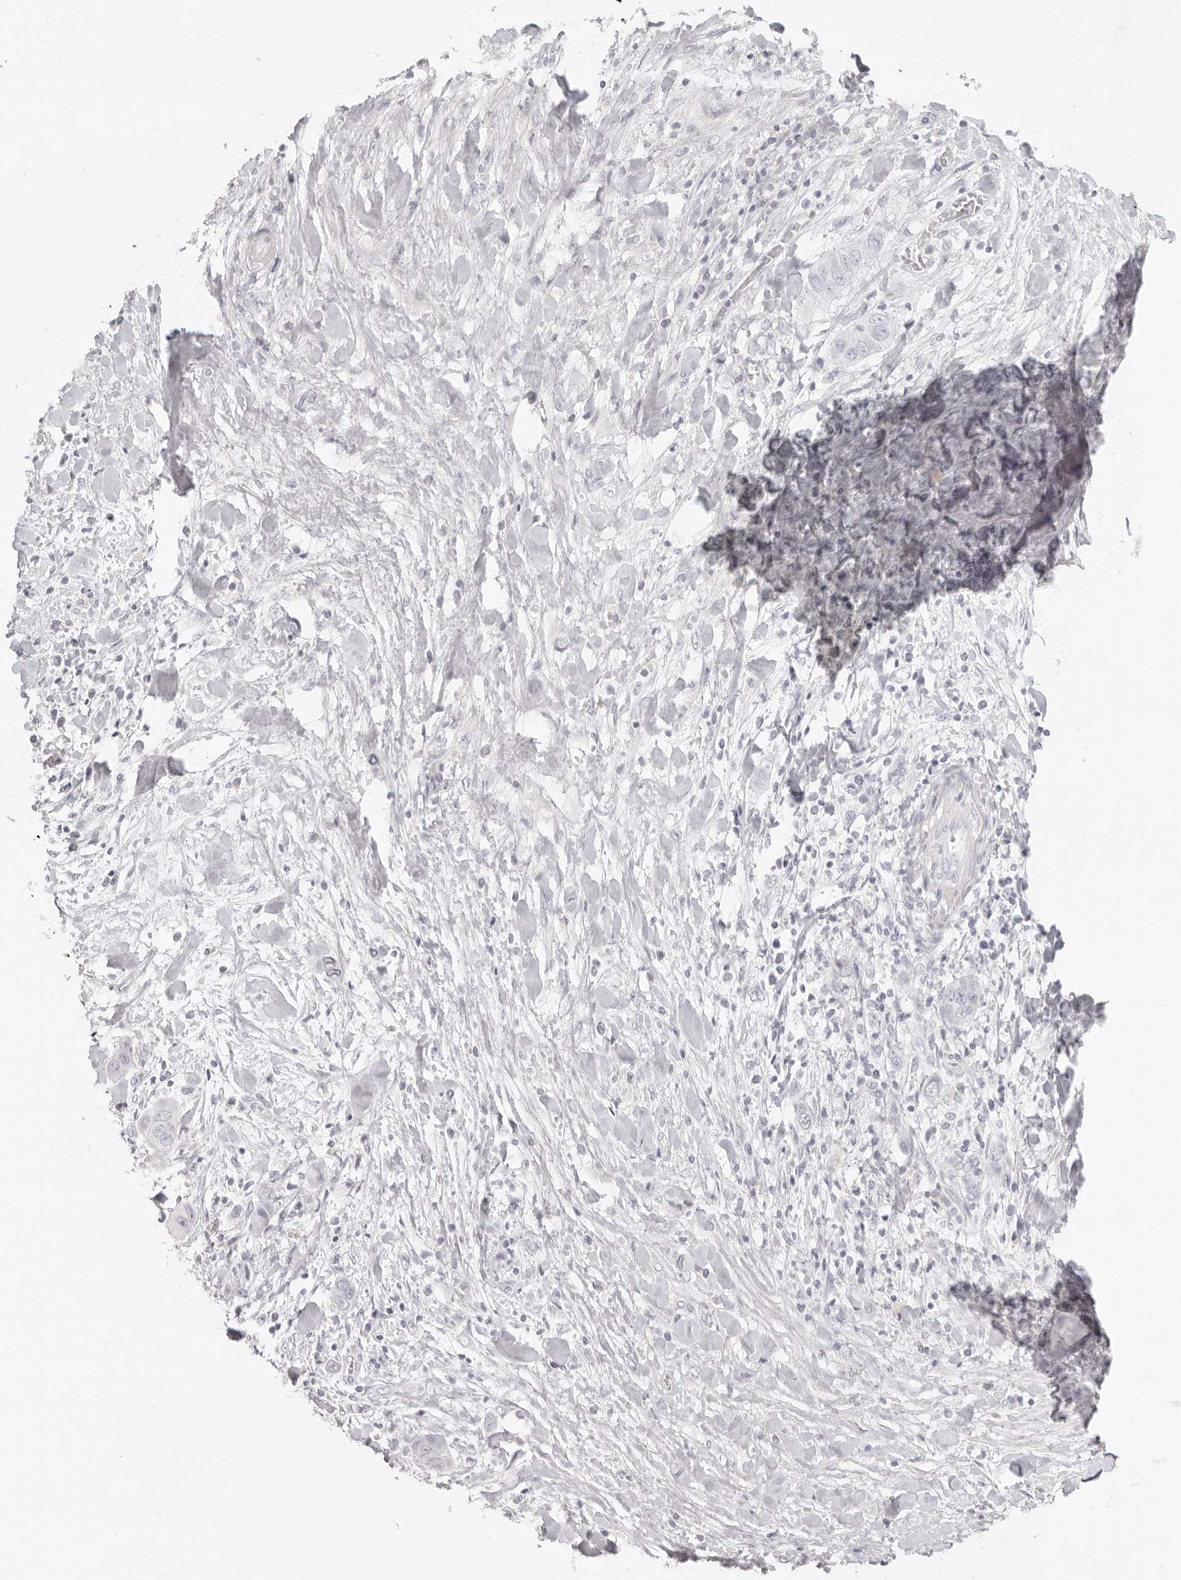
{"staining": {"intensity": "negative", "quantity": "none", "location": "none"}, "tissue": "liver cancer", "cell_type": "Tumor cells", "image_type": "cancer", "snomed": [{"axis": "morphology", "description": "Cholangiocarcinoma"}, {"axis": "topography", "description": "Liver"}], "caption": "Cholangiocarcinoma (liver) was stained to show a protein in brown. There is no significant expression in tumor cells.", "gene": "RXFP1", "patient": {"sex": "female", "age": 52}}